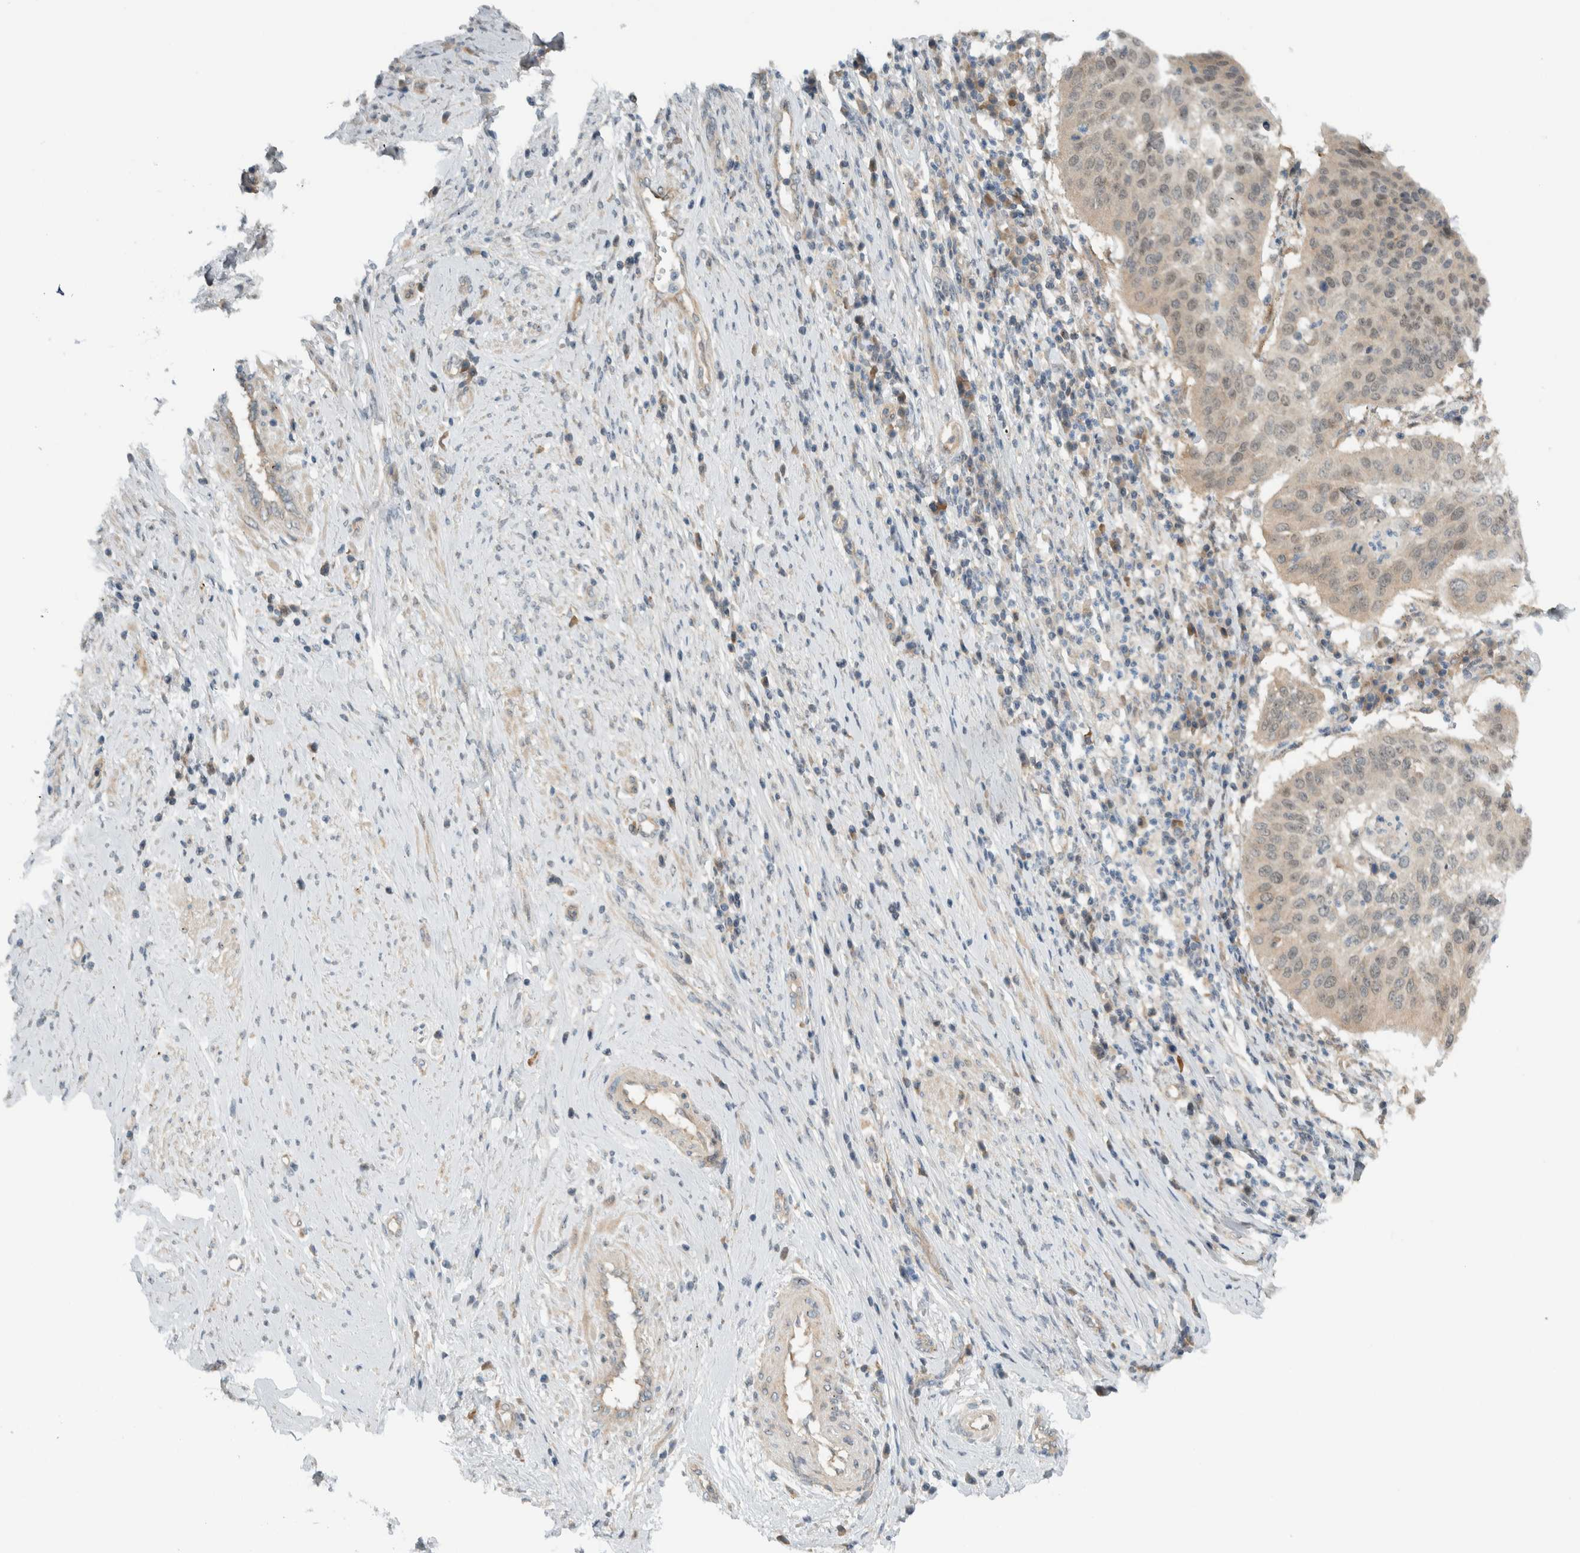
{"staining": {"intensity": "weak", "quantity": "<25%", "location": "nuclear"}, "tissue": "cervical cancer", "cell_type": "Tumor cells", "image_type": "cancer", "snomed": [{"axis": "morphology", "description": "Normal tissue, NOS"}, {"axis": "morphology", "description": "Squamous cell carcinoma, NOS"}, {"axis": "topography", "description": "Cervix"}], "caption": "The image demonstrates no significant staining in tumor cells of cervical cancer.", "gene": "MPRIP", "patient": {"sex": "female", "age": 39}}